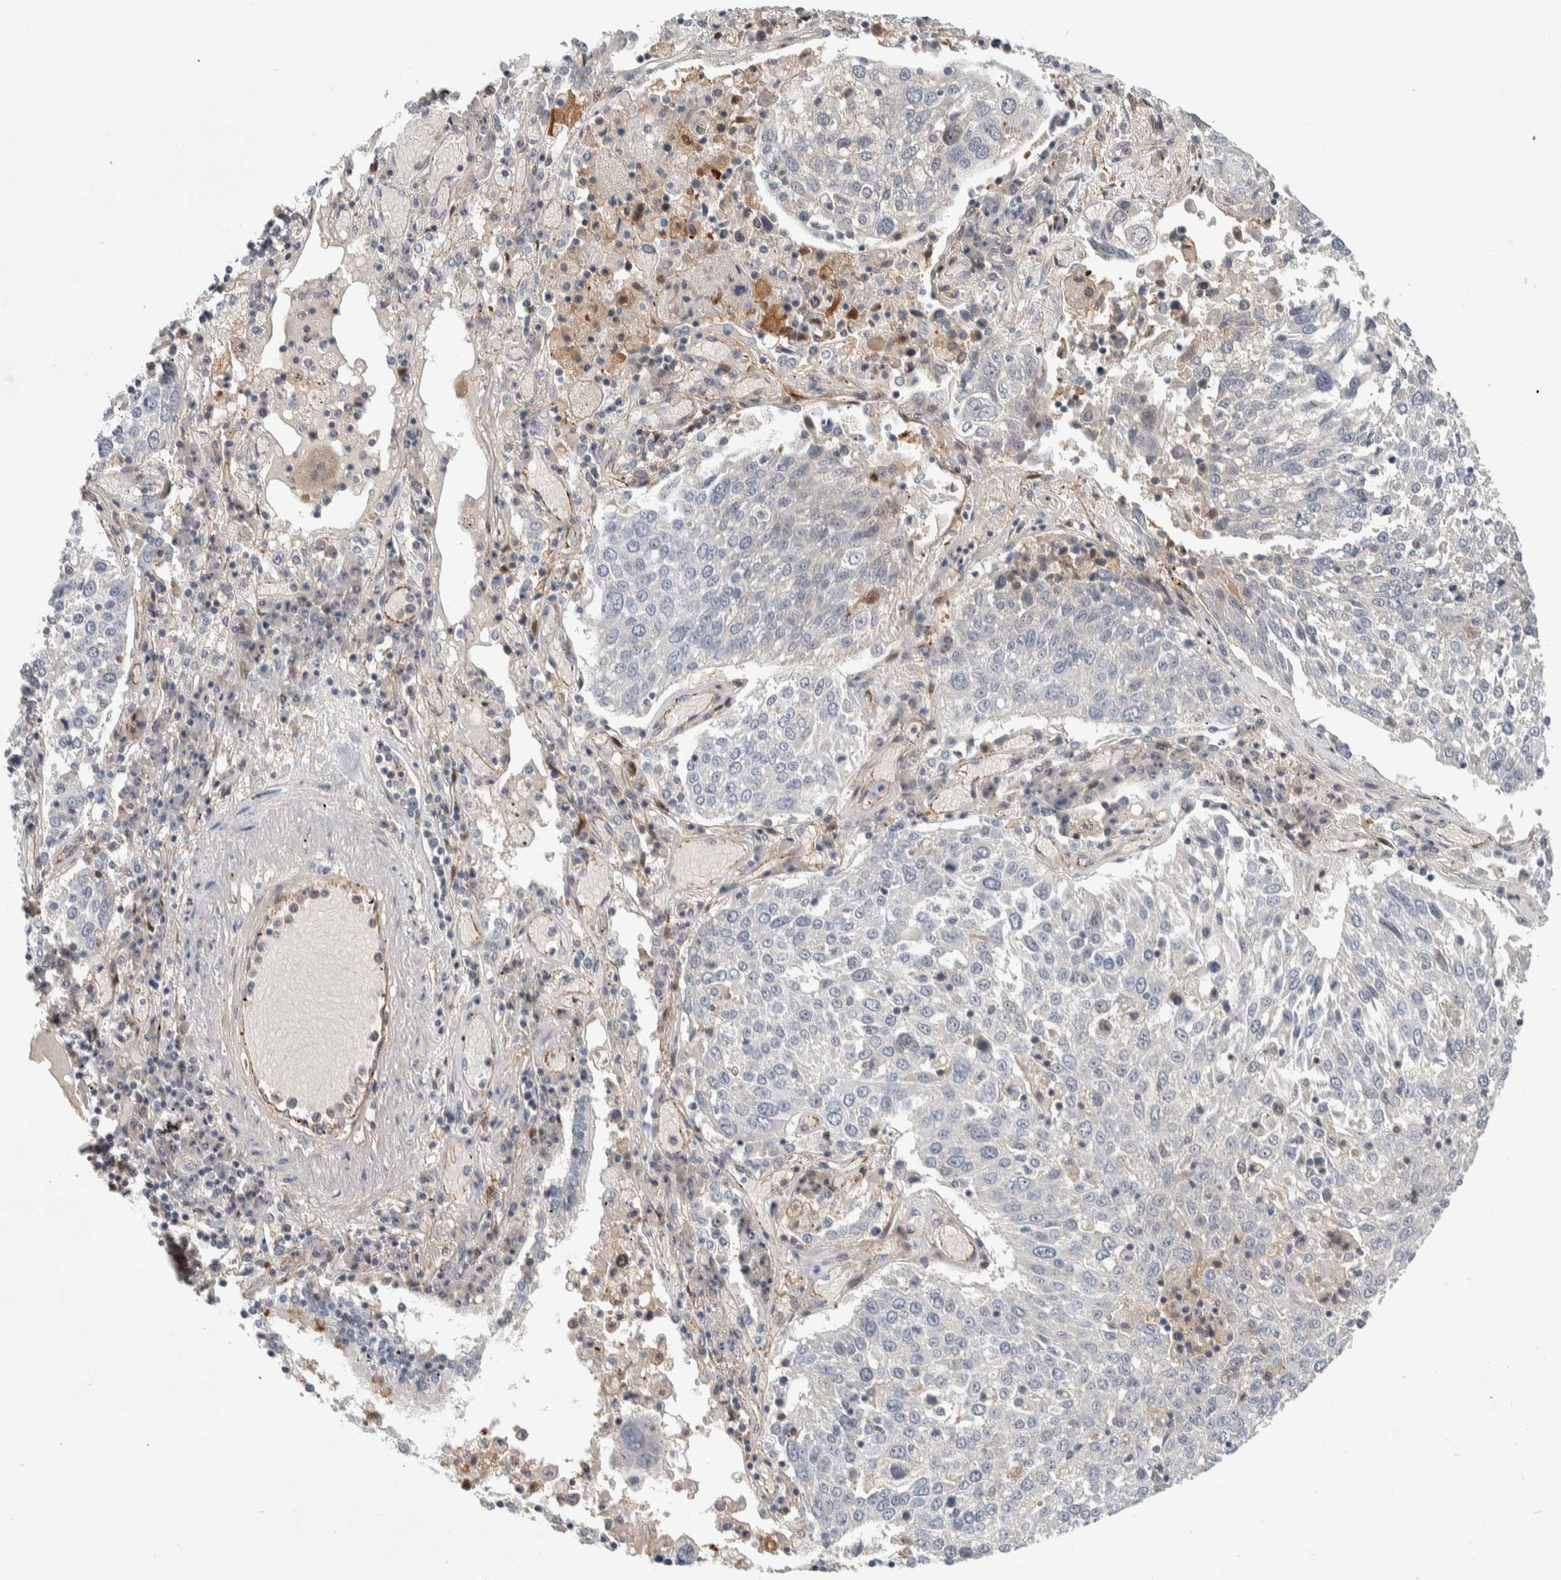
{"staining": {"intensity": "negative", "quantity": "none", "location": "none"}, "tissue": "lung cancer", "cell_type": "Tumor cells", "image_type": "cancer", "snomed": [{"axis": "morphology", "description": "Squamous cell carcinoma, NOS"}, {"axis": "topography", "description": "Lung"}], "caption": "Immunohistochemical staining of lung cancer demonstrates no significant positivity in tumor cells.", "gene": "ZNF862", "patient": {"sex": "male", "age": 65}}